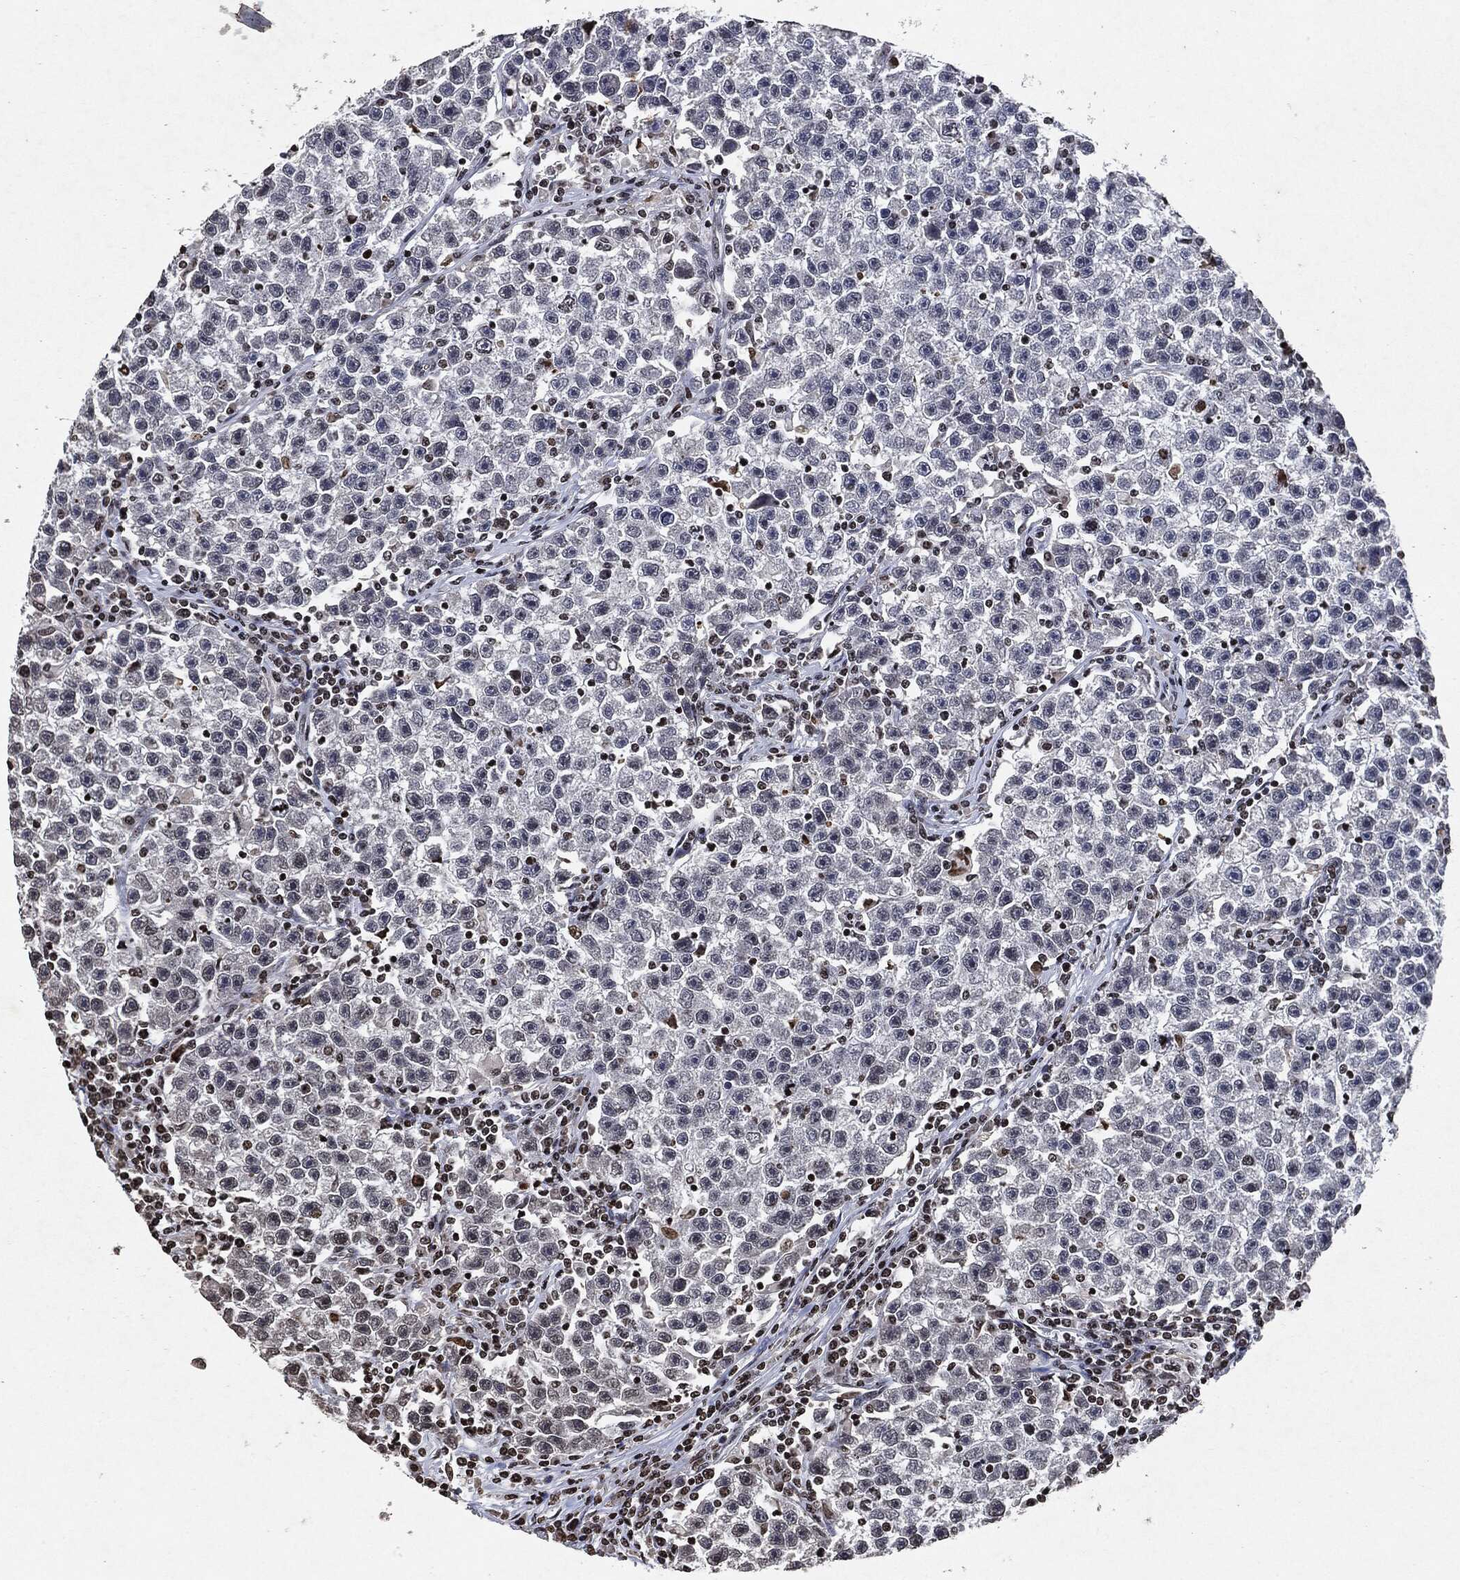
{"staining": {"intensity": "negative", "quantity": "none", "location": "none"}, "tissue": "testis cancer", "cell_type": "Tumor cells", "image_type": "cancer", "snomed": [{"axis": "morphology", "description": "Seminoma, NOS"}, {"axis": "topography", "description": "Testis"}], "caption": "Immunohistochemistry (IHC) image of neoplastic tissue: testis cancer (seminoma) stained with DAB (3,3'-diaminobenzidine) shows no significant protein expression in tumor cells. (DAB IHC with hematoxylin counter stain).", "gene": "JUN", "patient": {"sex": "male", "age": 22}}